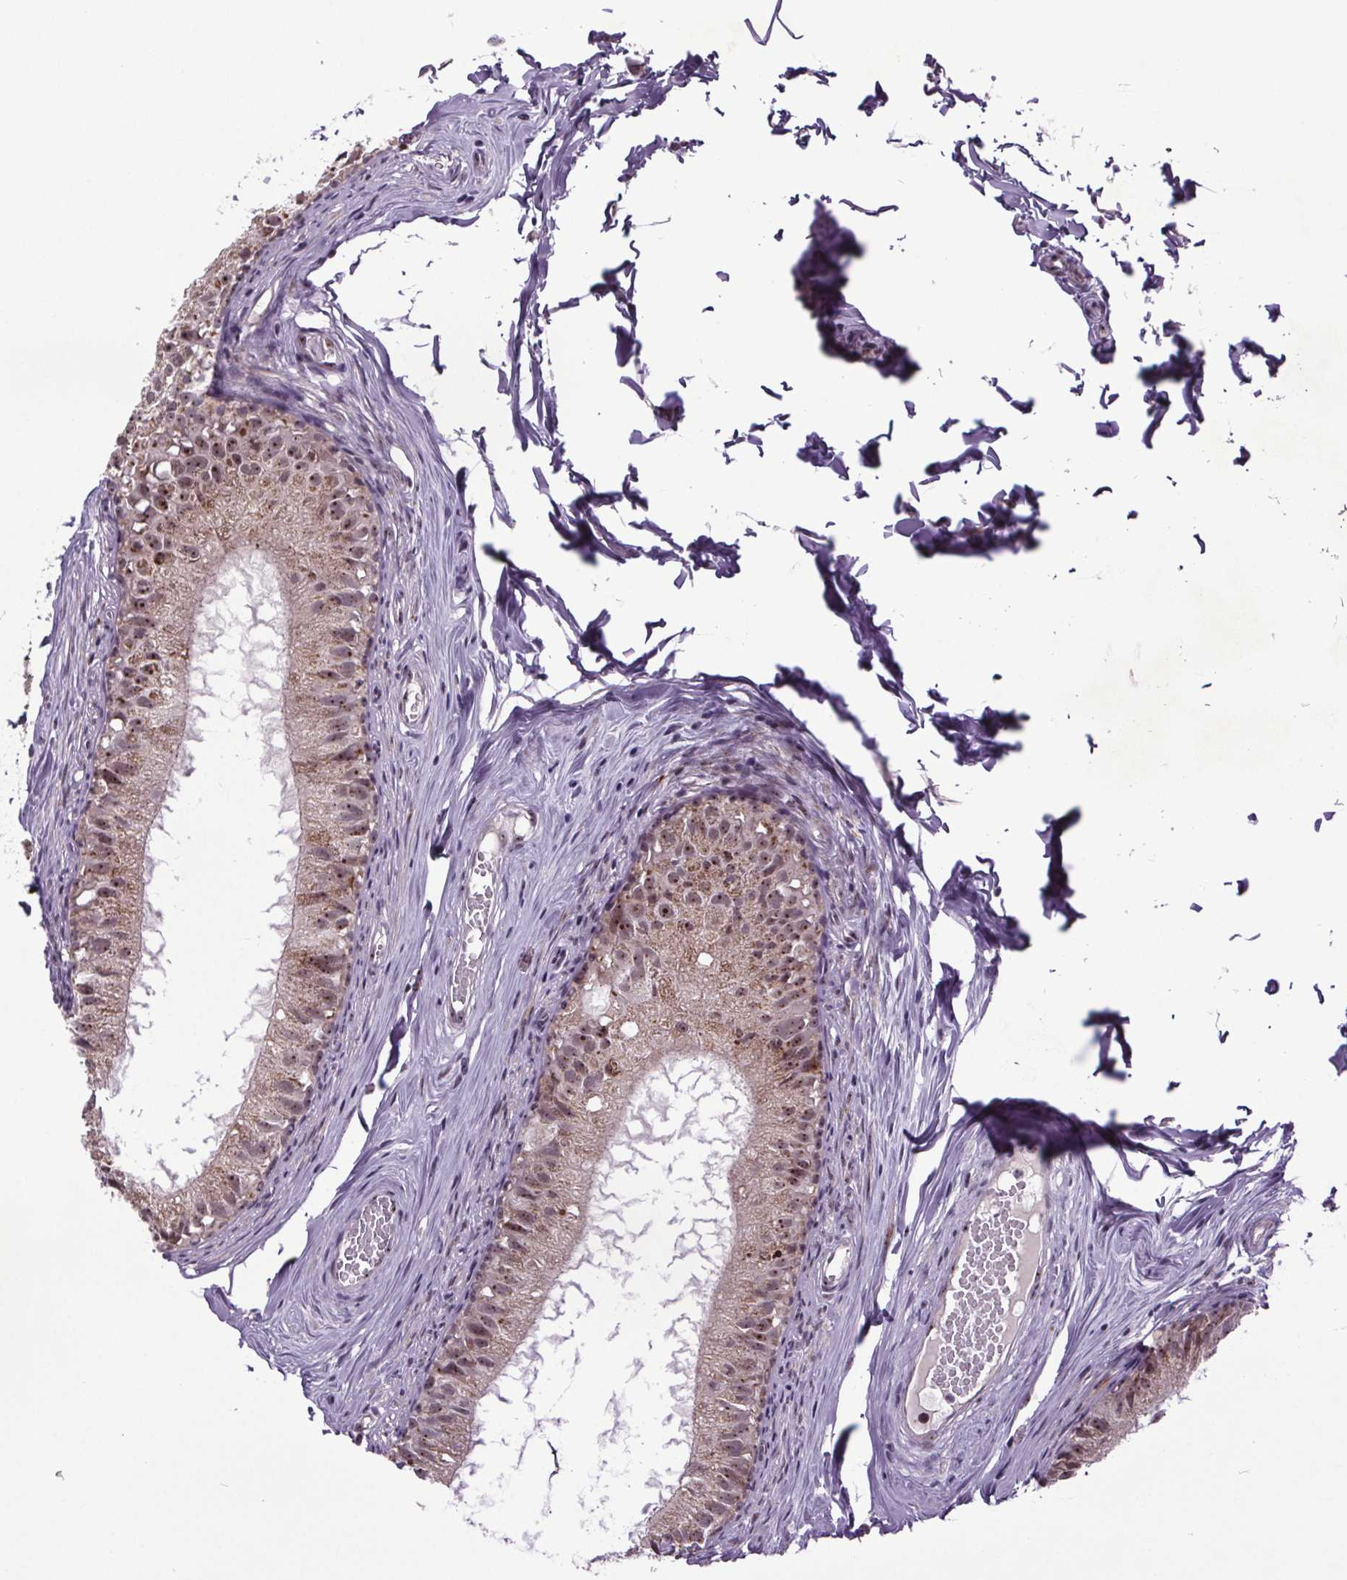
{"staining": {"intensity": "weak", "quantity": ">75%", "location": "cytoplasmic/membranous,nuclear"}, "tissue": "epididymis", "cell_type": "Glandular cells", "image_type": "normal", "snomed": [{"axis": "morphology", "description": "Normal tissue, NOS"}, {"axis": "topography", "description": "Epididymis"}], "caption": "Immunohistochemical staining of normal epididymis exhibits >75% levels of weak cytoplasmic/membranous,nuclear protein expression in about >75% of glandular cells. (brown staining indicates protein expression, while blue staining denotes nuclei).", "gene": "ATMIN", "patient": {"sex": "male", "age": 45}}